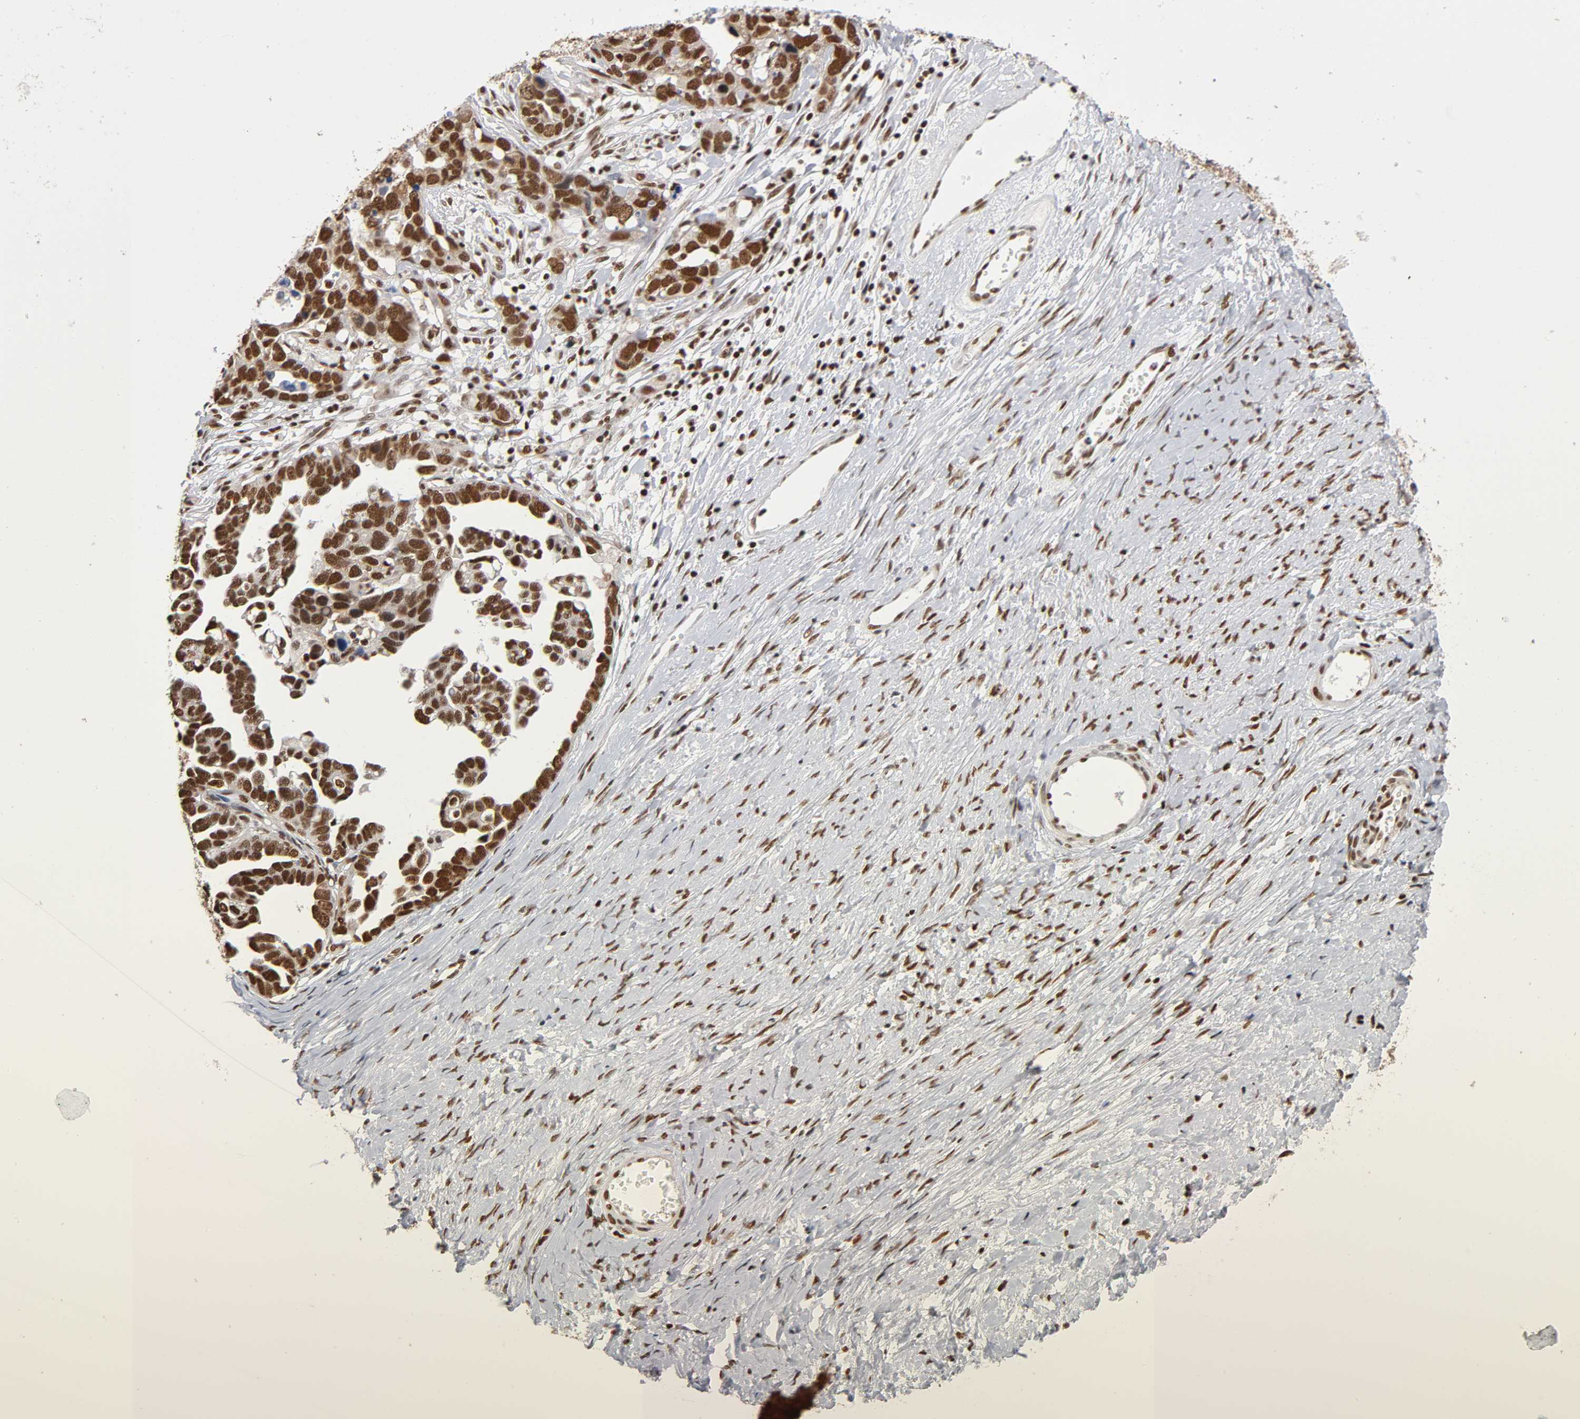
{"staining": {"intensity": "strong", "quantity": ">75%", "location": "nuclear"}, "tissue": "ovarian cancer", "cell_type": "Tumor cells", "image_type": "cancer", "snomed": [{"axis": "morphology", "description": "Cystadenocarcinoma, serous, NOS"}, {"axis": "topography", "description": "Ovary"}], "caption": "Strong nuclear positivity is present in approximately >75% of tumor cells in serous cystadenocarcinoma (ovarian).", "gene": "ILKAP", "patient": {"sex": "female", "age": 54}}